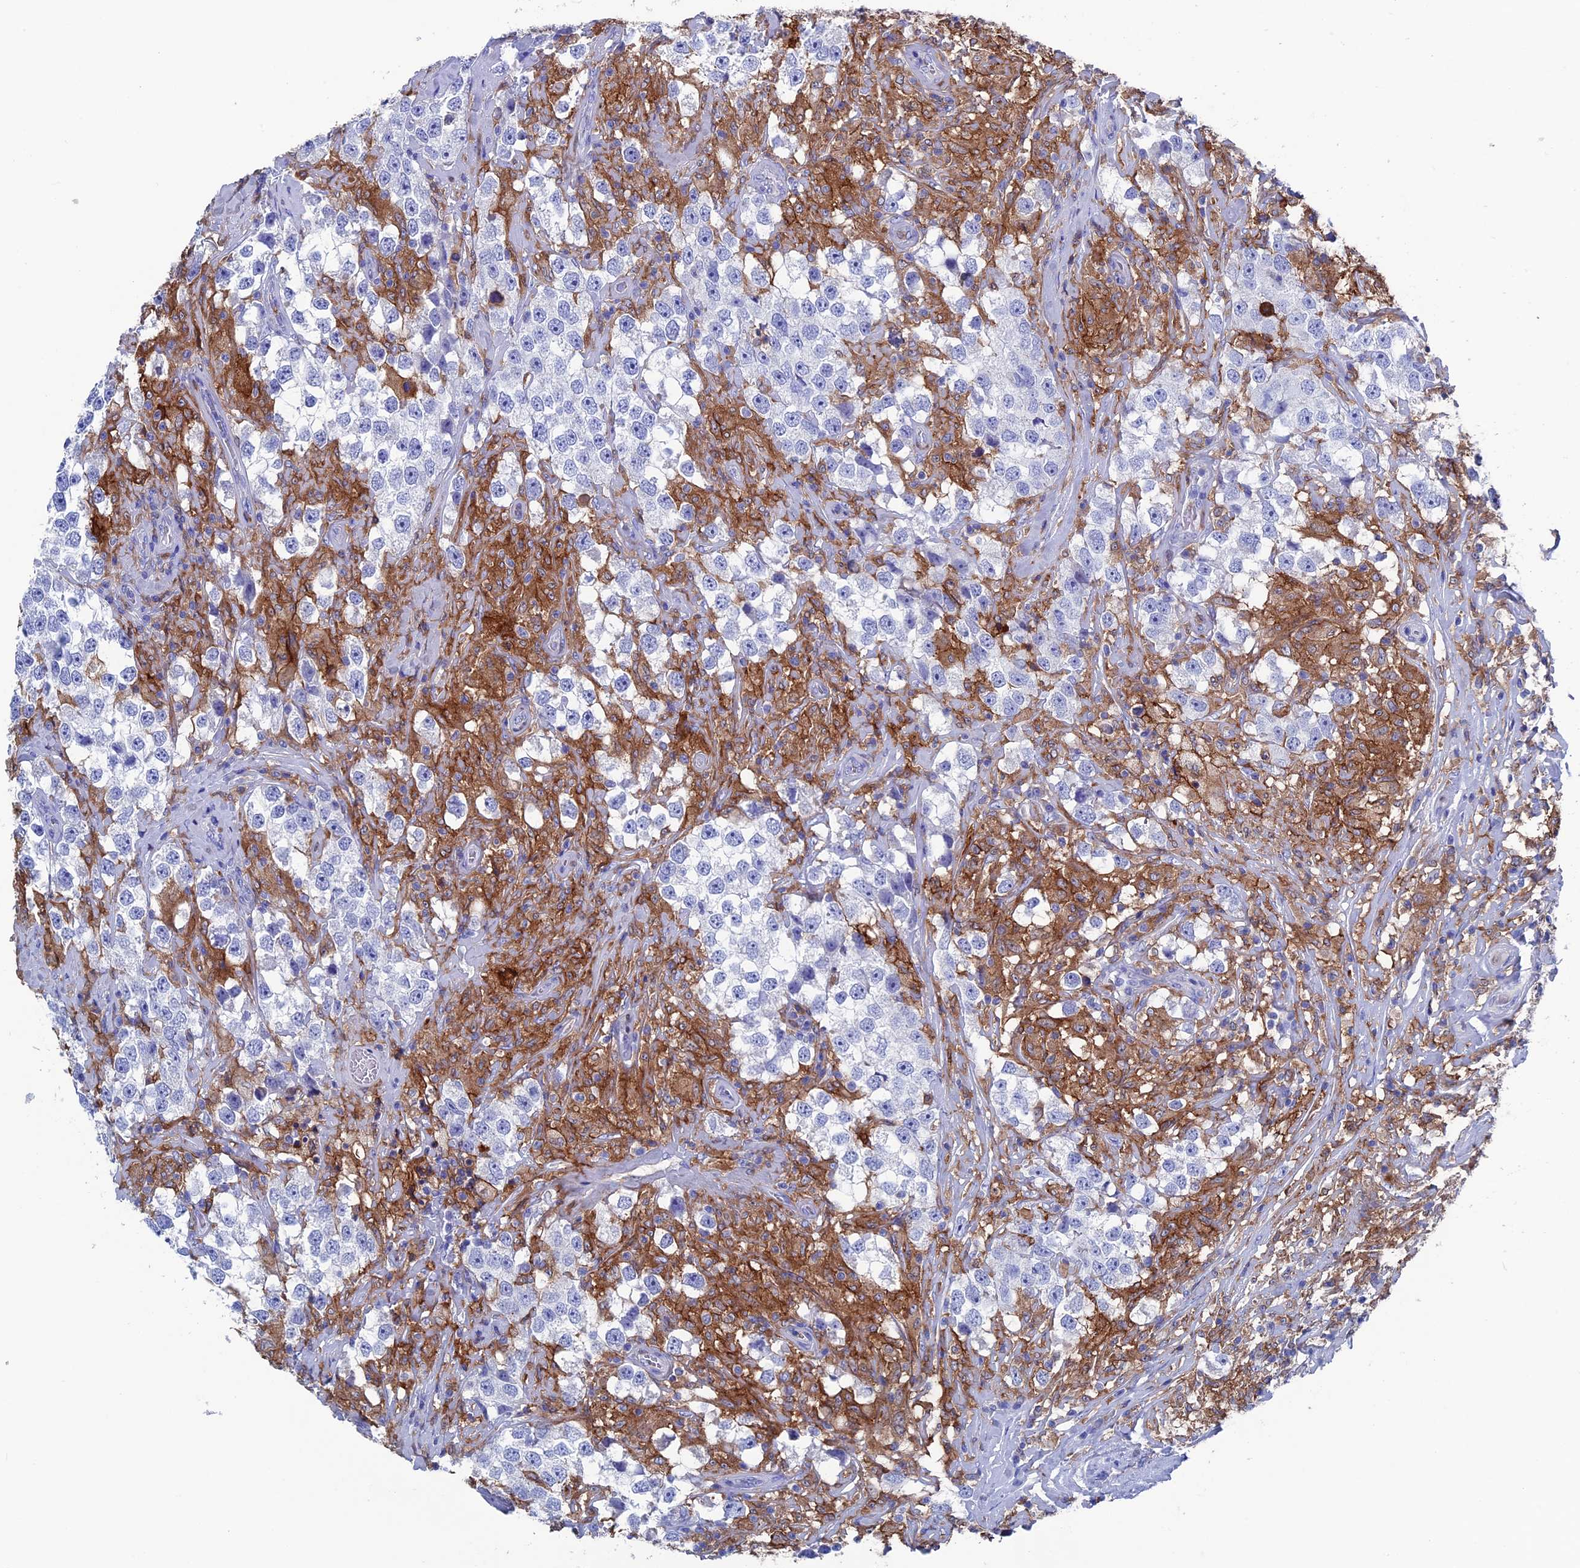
{"staining": {"intensity": "negative", "quantity": "none", "location": "none"}, "tissue": "testis cancer", "cell_type": "Tumor cells", "image_type": "cancer", "snomed": [{"axis": "morphology", "description": "Seminoma, NOS"}, {"axis": "topography", "description": "Testis"}], "caption": "Immunohistochemical staining of human testis cancer (seminoma) demonstrates no significant staining in tumor cells. (Immunohistochemistry, brightfield microscopy, high magnification).", "gene": "TYROBP", "patient": {"sex": "male", "age": 46}}